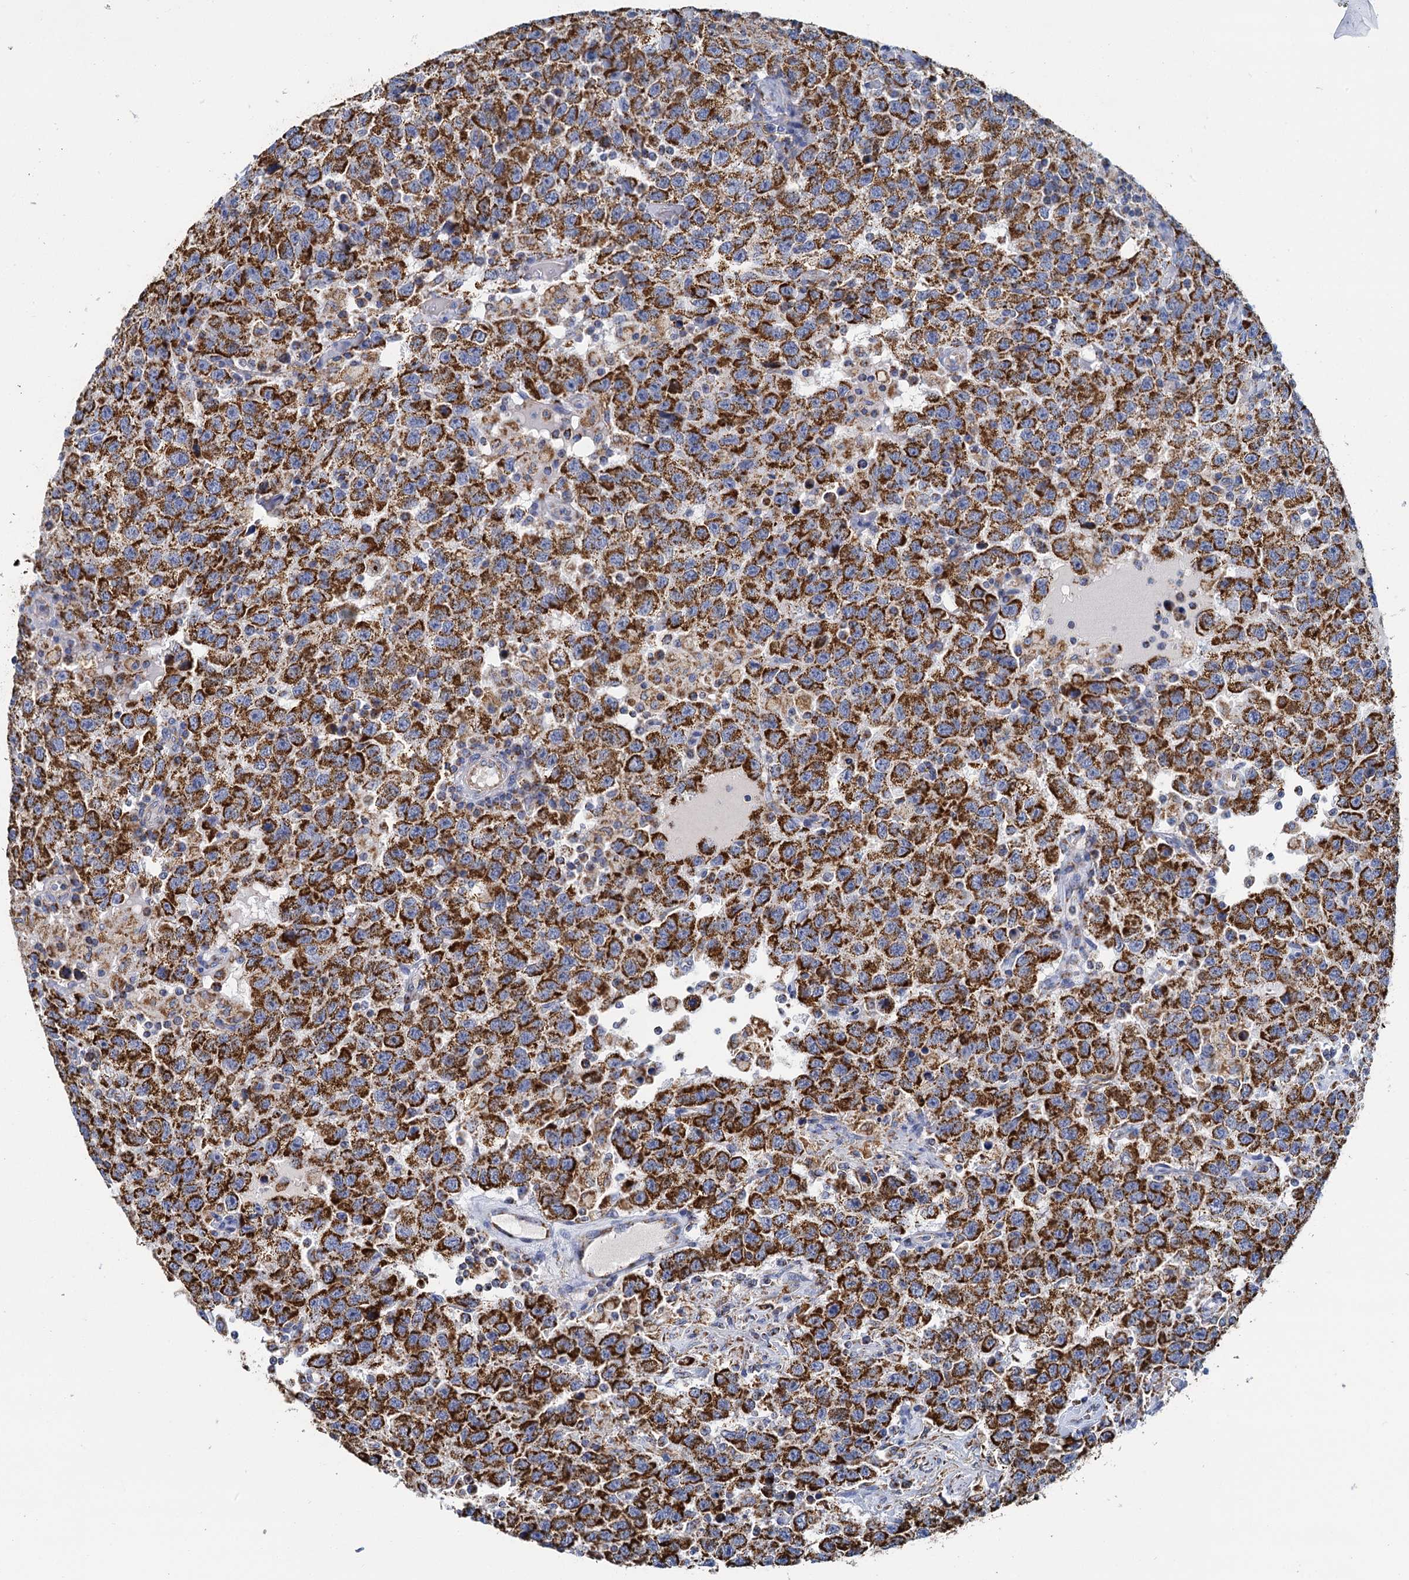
{"staining": {"intensity": "strong", "quantity": ">75%", "location": "cytoplasmic/membranous"}, "tissue": "testis cancer", "cell_type": "Tumor cells", "image_type": "cancer", "snomed": [{"axis": "morphology", "description": "Seminoma, NOS"}, {"axis": "topography", "description": "Testis"}], "caption": "A high amount of strong cytoplasmic/membranous positivity is seen in approximately >75% of tumor cells in testis cancer tissue.", "gene": "CCP110", "patient": {"sex": "male", "age": 41}}